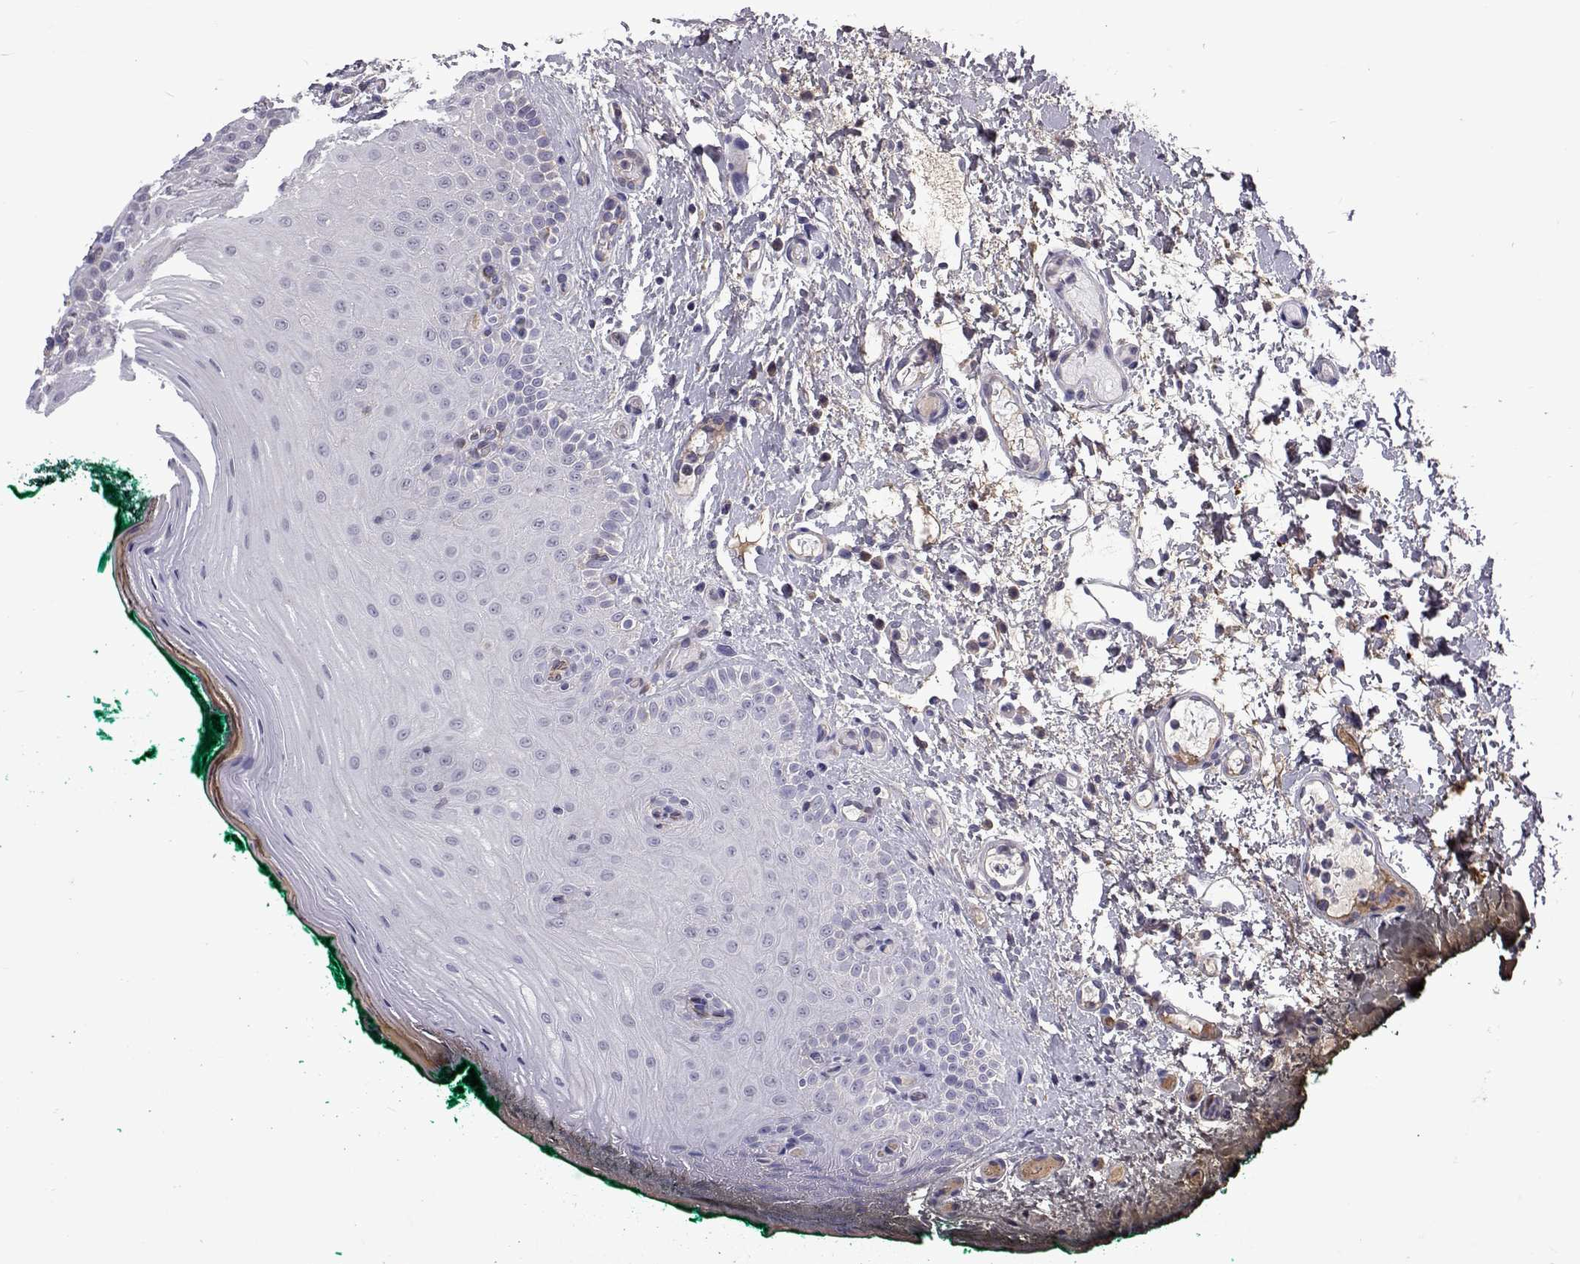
{"staining": {"intensity": "negative", "quantity": "none", "location": "none"}, "tissue": "oral mucosa", "cell_type": "Squamous epithelial cells", "image_type": "normal", "snomed": [{"axis": "morphology", "description": "Normal tissue, NOS"}, {"axis": "topography", "description": "Oral tissue"}], "caption": "This is a histopathology image of immunohistochemistry staining of normal oral mucosa, which shows no expression in squamous epithelial cells. (Brightfield microscopy of DAB (3,3'-diaminobenzidine) immunohistochemistry at high magnification).", "gene": "TCF15", "patient": {"sex": "female", "age": 83}}